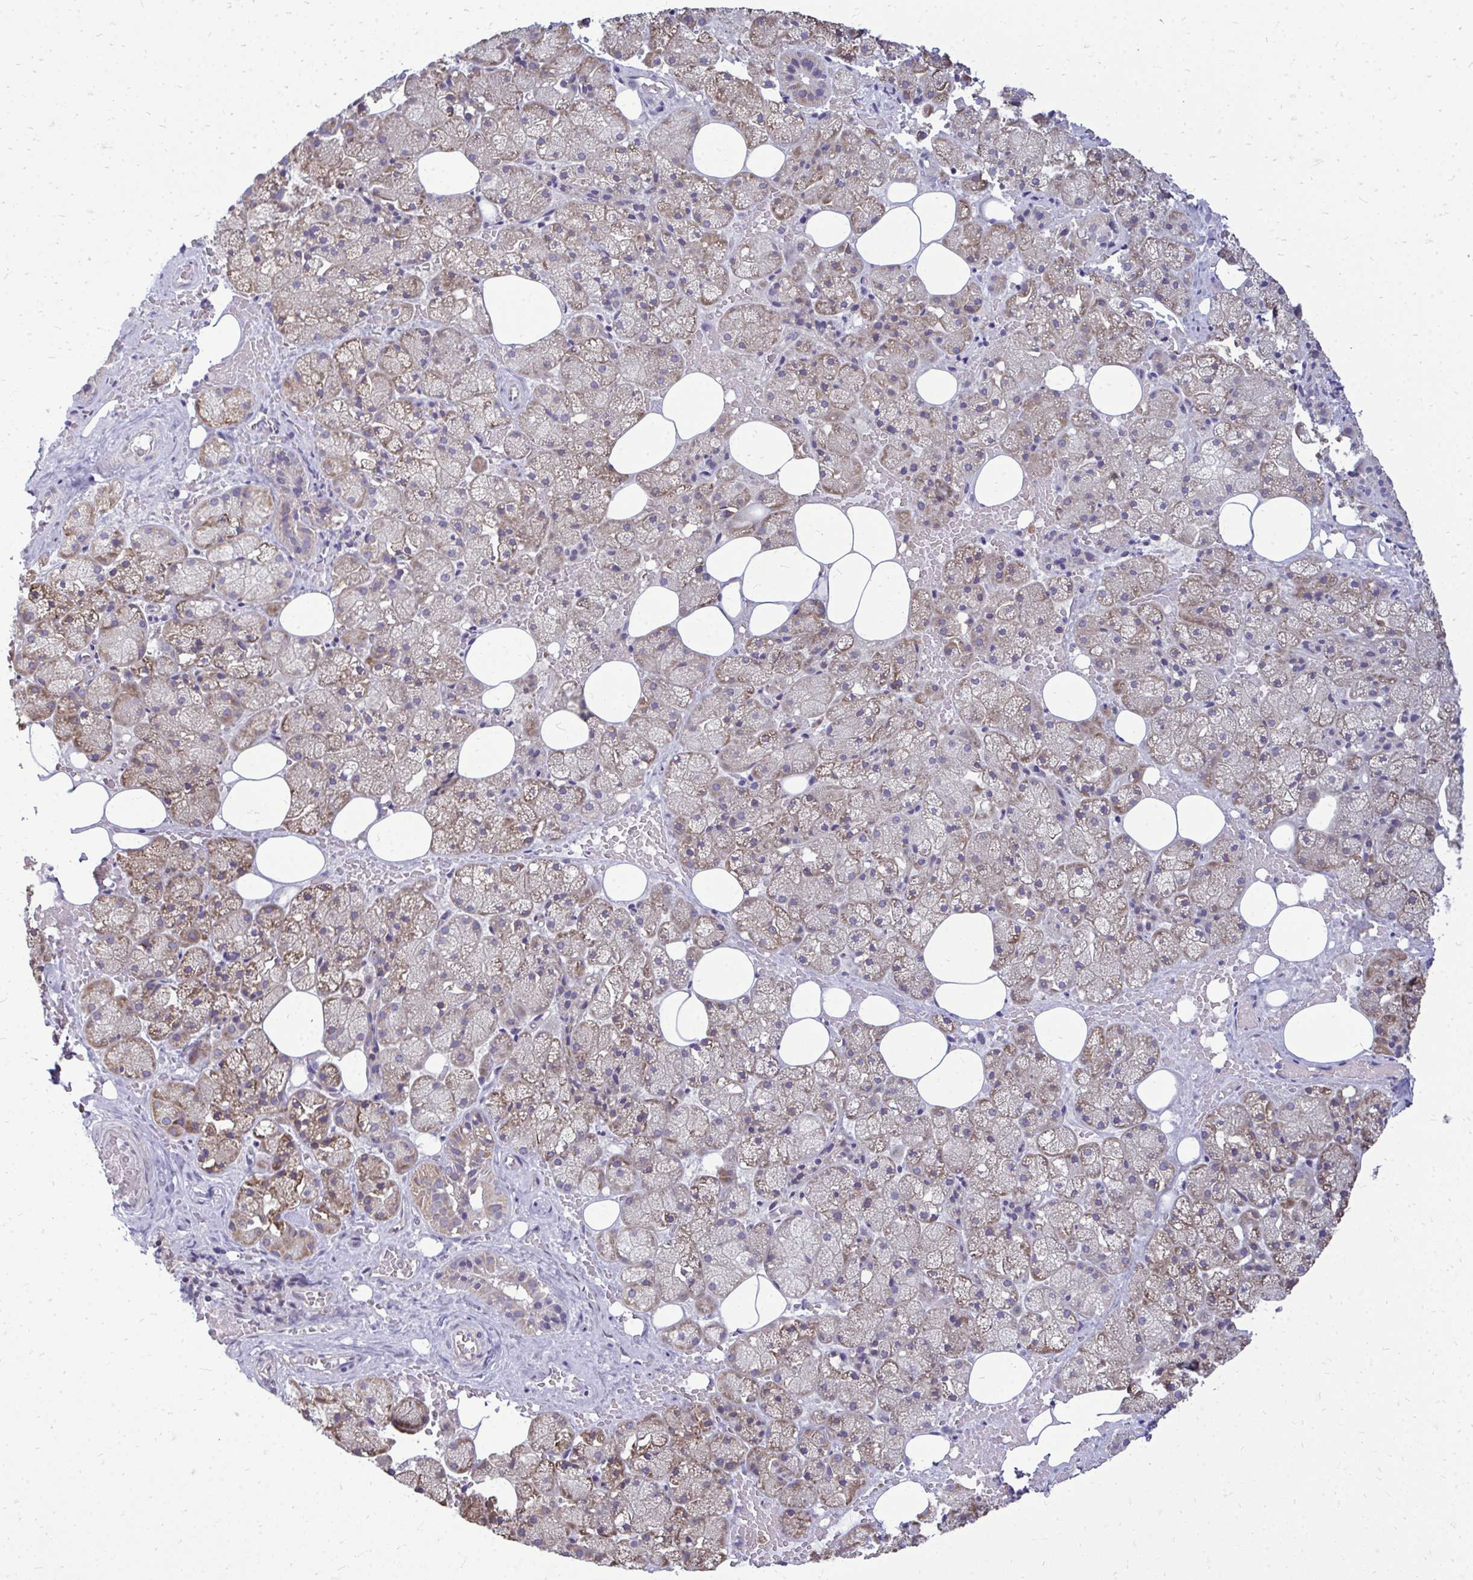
{"staining": {"intensity": "moderate", "quantity": "25%-75%", "location": "cytoplasmic/membranous"}, "tissue": "salivary gland", "cell_type": "Glandular cells", "image_type": "normal", "snomed": [{"axis": "morphology", "description": "Normal tissue, NOS"}, {"axis": "topography", "description": "Salivary gland"}, {"axis": "topography", "description": "Peripheral nerve tissue"}], "caption": "Immunohistochemical staining of unremarkable human salivary gland exhibits medium levels of moderate cytoplasmic/membranous staining in approximately 25%-75% of glandular cells.", "gene": "RPLP2", "patient": {"sex": "male", "age": 38}}